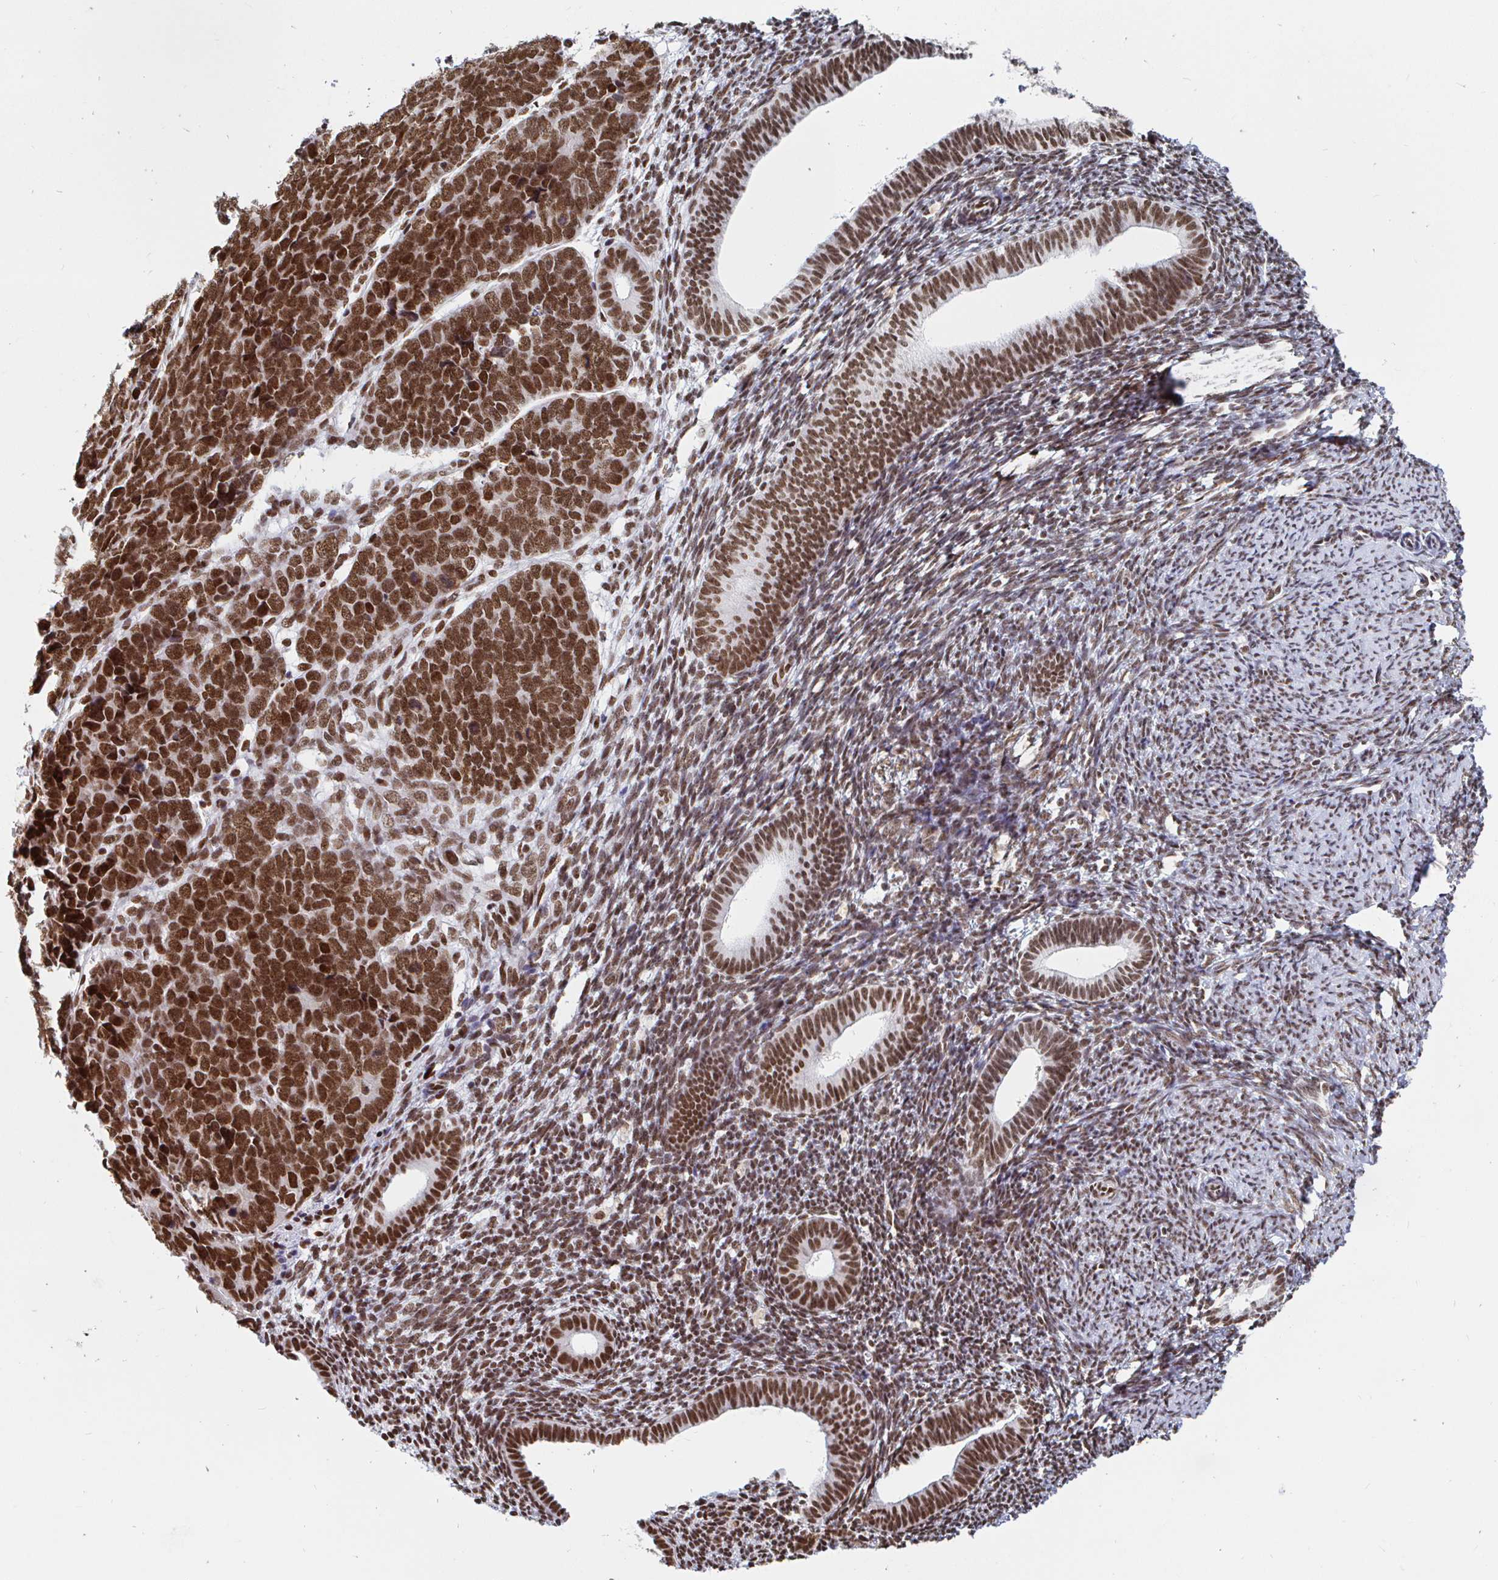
{"staining": {"intensity": "strong", "quantity": ">75%", "location": "nuclear"}, "tissue": "endometrial cancer", "cell_type": "Tumor cells", "image_type": "cancer", "snomed": [{"axis": "morphology", "description": "Adenocarcinoma, NOS"}, {"axis": "topography", "description": "Endometrium"}], "caption": "This photomicrograph exhibits immunohistochemistry (IHC) staining of endometrial cancer, with high strong nuclear positivity in approximately >75% of tumor cells.", "gene": "RBMX", "patient": {"sex": "female", "age": 82}}